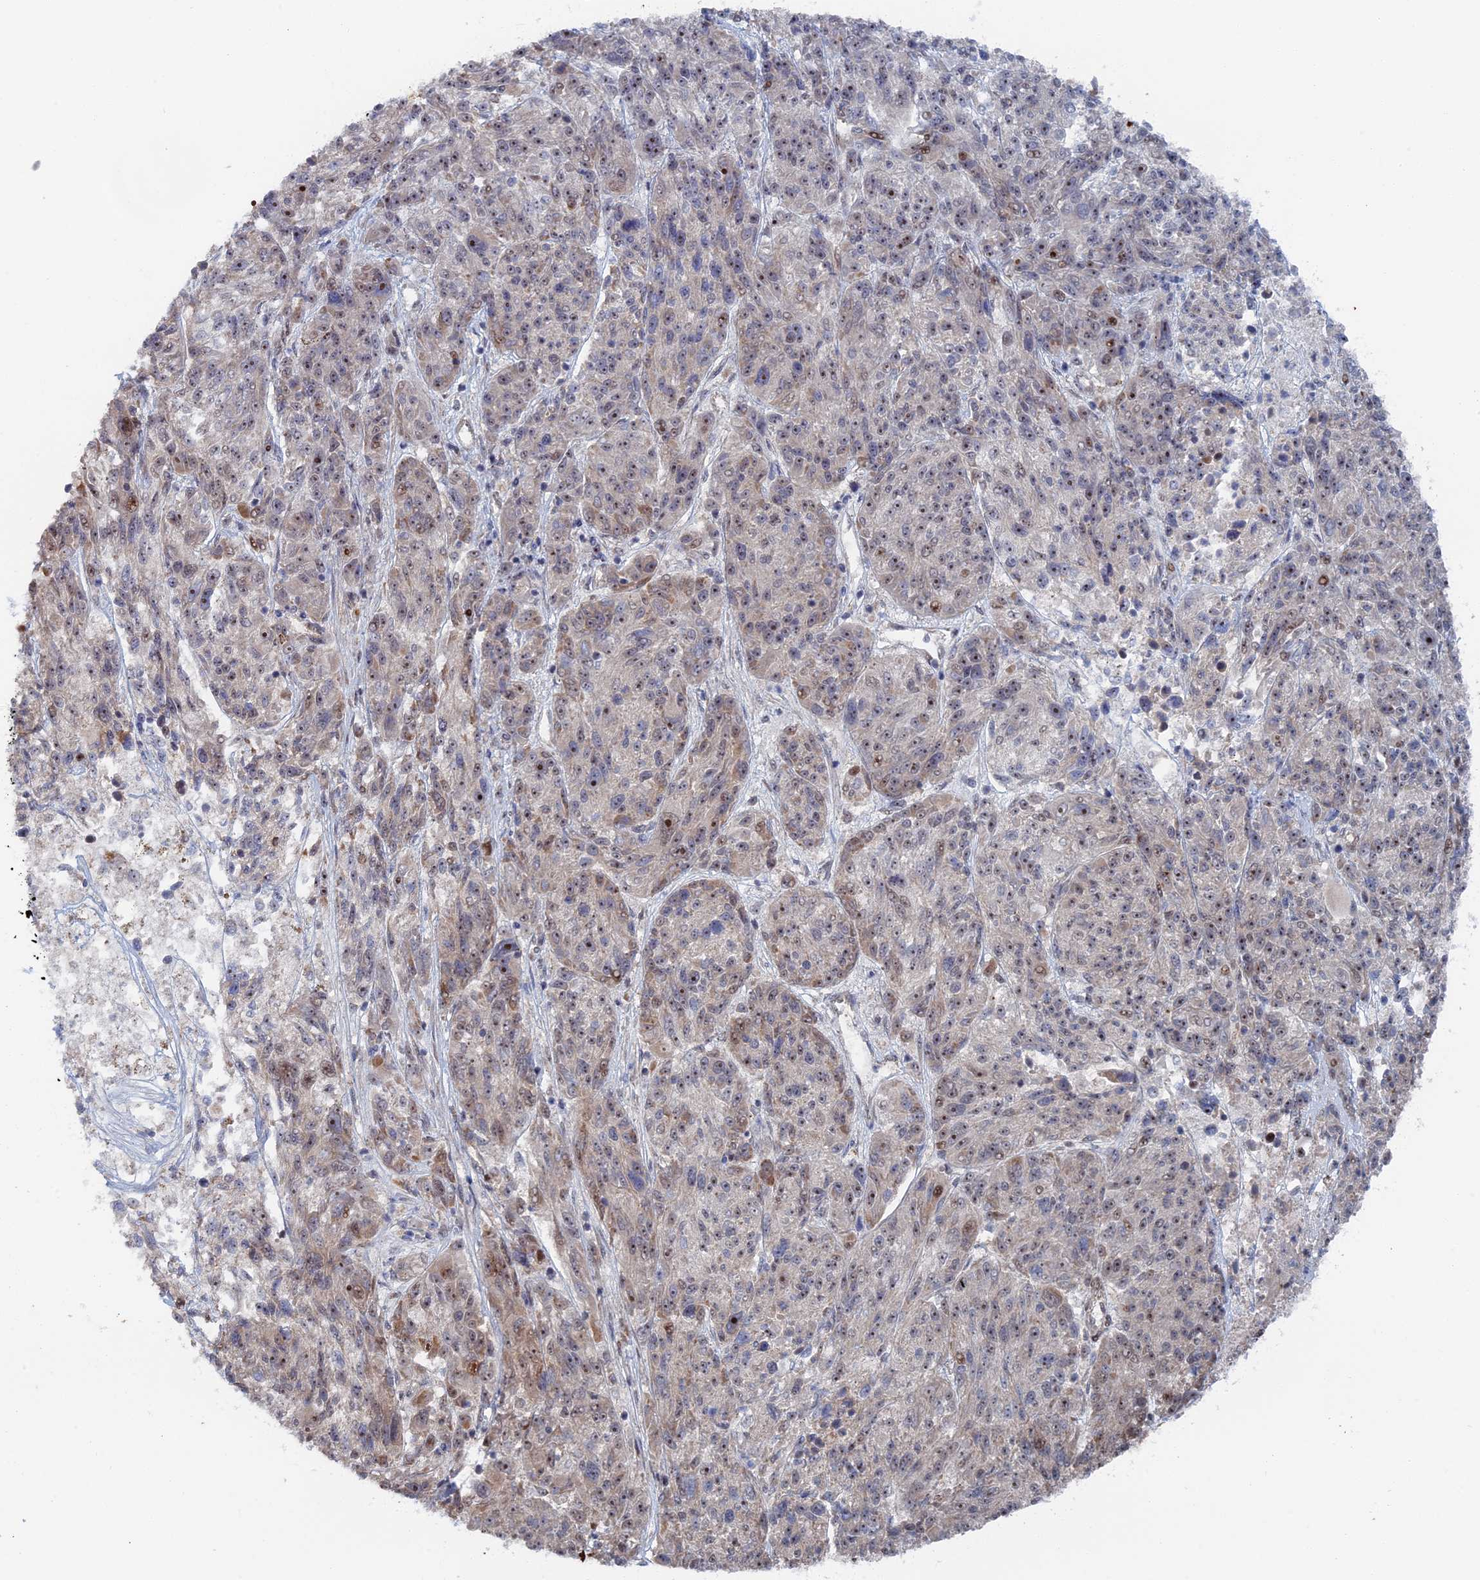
{"staining": {"intensity": "weak", "quantity": "25%-75%", "location": "cytoplasmic/membranous,nuclear"}, "tissue": "melanoma", "cell_type": "Tumor cells", "image_type": "cancer", "snomed": [{"axis": "morphology", "description": "Malignant melanoma, NOS"}, {"axis": "topography", "description": "Skin"}], "caption": "IHC (DAB) staining of malignant melanoma displays weak cytoplasmic/membranous and nuclear protein positivity in about 25%-75% of tumor cells. The staining was performed using DAB to visualize the protein expression in brown, while the nuclei were stained in blue with hematoxylin (Magnification: 20x).", "gene": "IL7", "patient": {"sex": "male", "age": 53}}